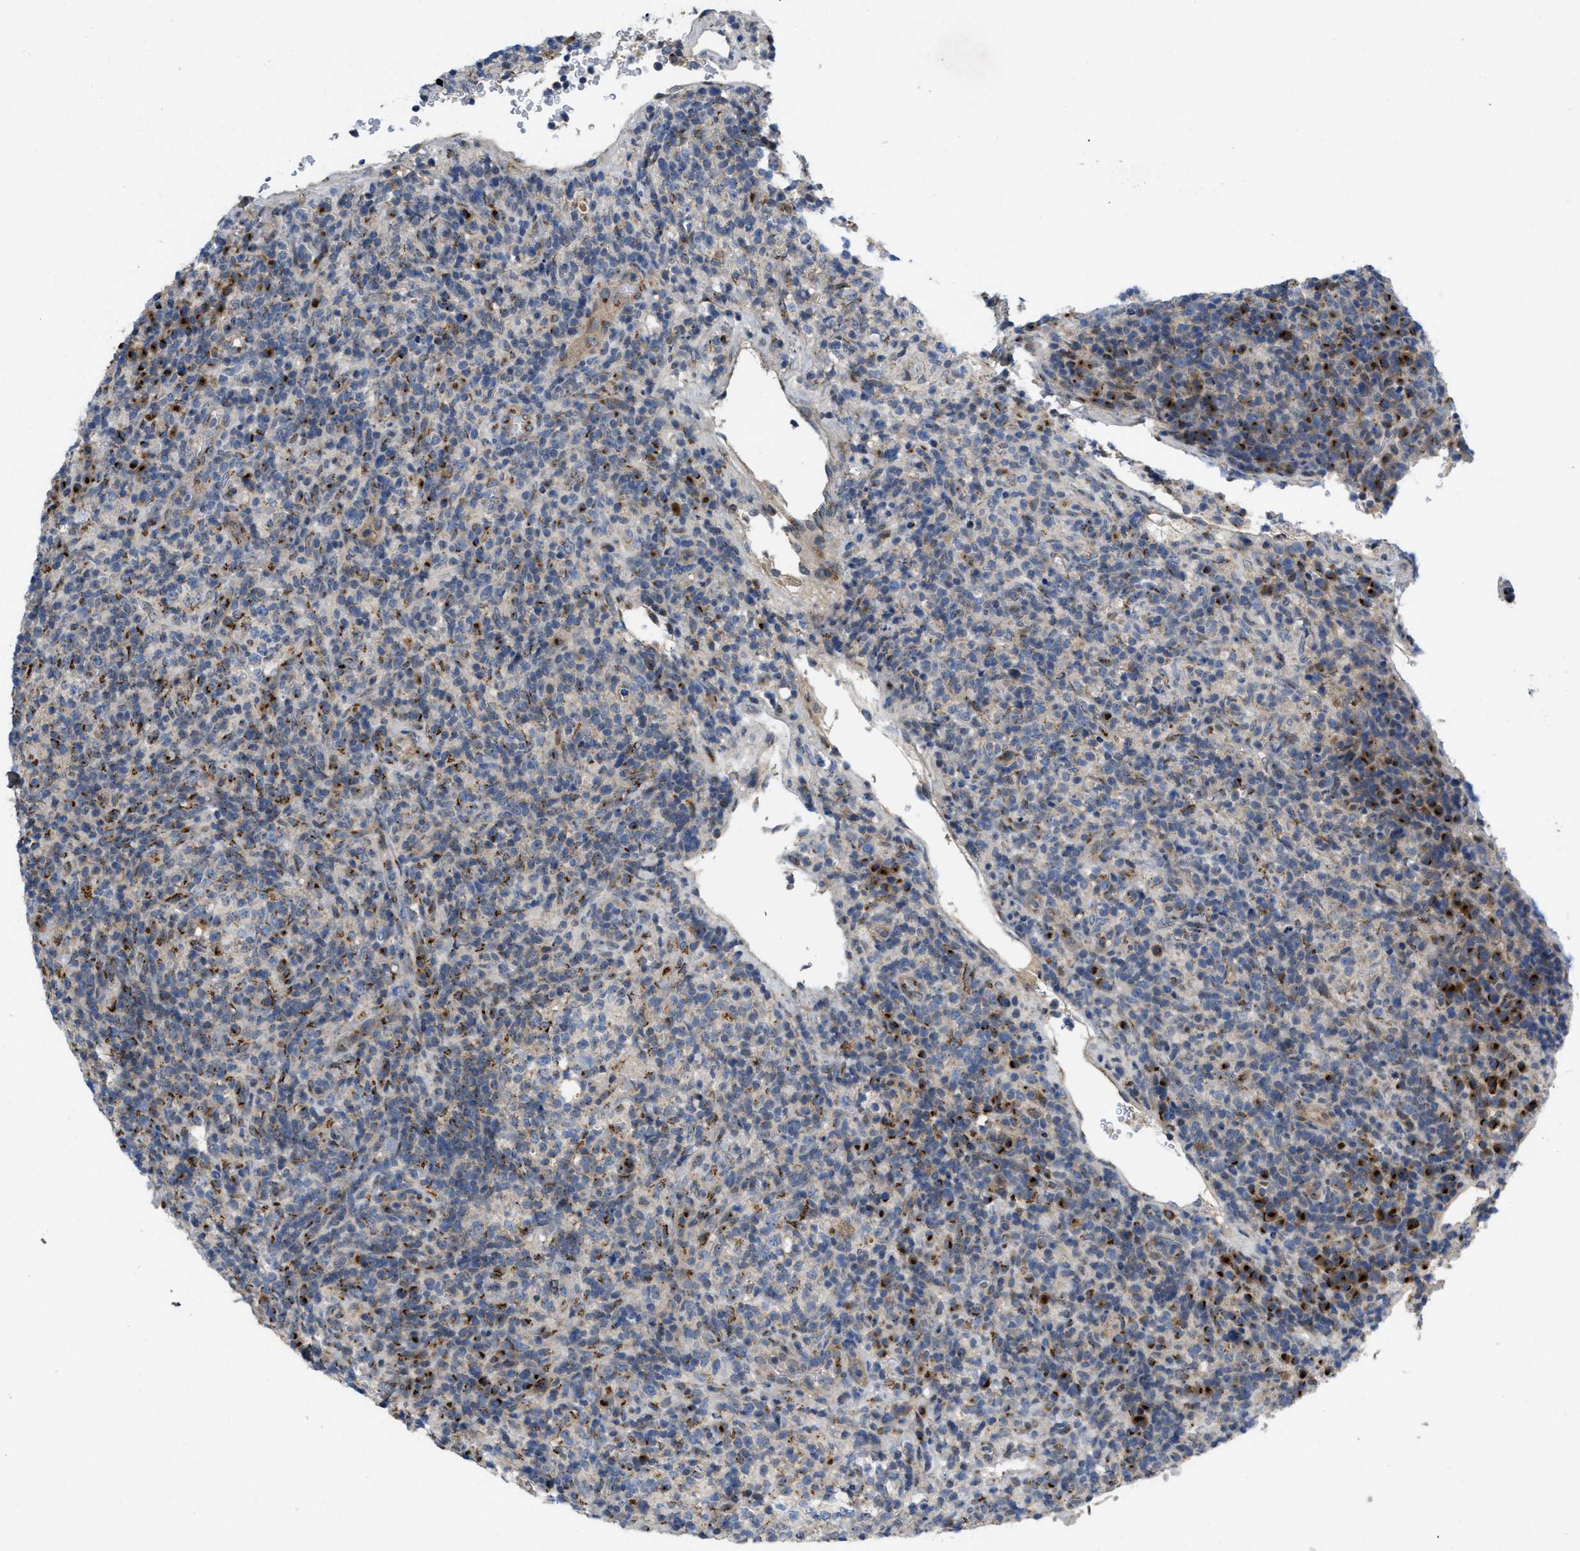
{"staining": {"intensity": "moderate", "quantity": "25%-75%", "location": "cytoplasmic/membranous"}, "tissue": "lymphoma", "cell_type": "Tumor cells", "image_type": "cancer", "snomed": [{"axis": "morphology", "description": "Malignant lymphoma, non-Hodgkin's type, High grade"}, {"axis": "topography", "description": "Lymph node"}], "caption": "A brown stain shows moderate cytoplasmic/membranous positivity of a protein in human malignant lymphoma, non-Hodgkin's type (high-grade) tumor cells.", "gene": "ZNF70", "patient": {"sex": "female", "age": 76}}